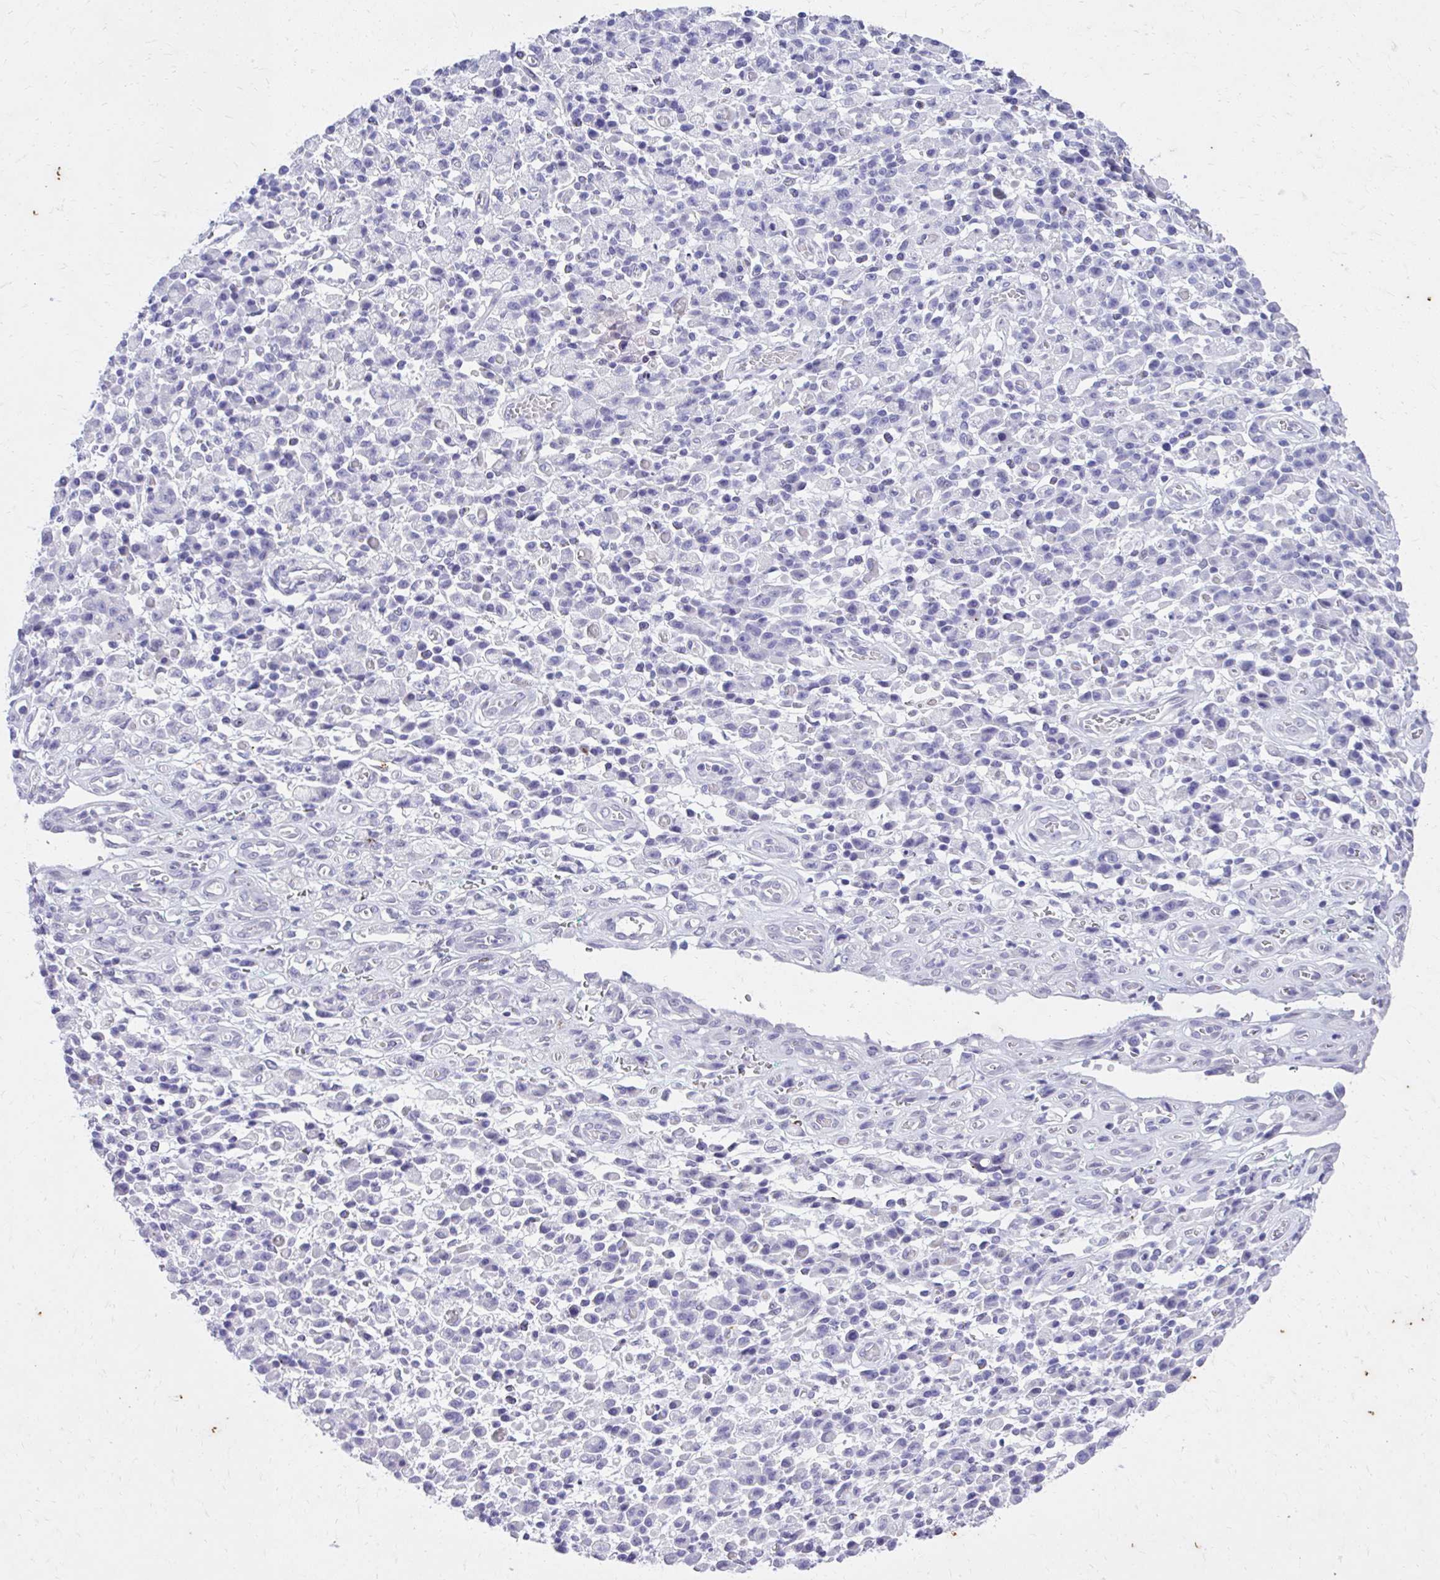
{"staining": {"intensity": "negative", "quantity": "none", "location": "none"}, "tissue": "stomach cancer", "cell_type": "Tumor cells", "image_type": "cancer", "snomed": [{"axis": "morphology", "description": "Adenocarcinoma, NOS"}, {"axis": "topography", "description": "Stomach"}], "caption": "Photomicrograph shows no significant protein positivity in tumor cells of adenocarcinoma (stomach).", "gene": "KLK1", "patient": {"sex": "male", "age": 77}}